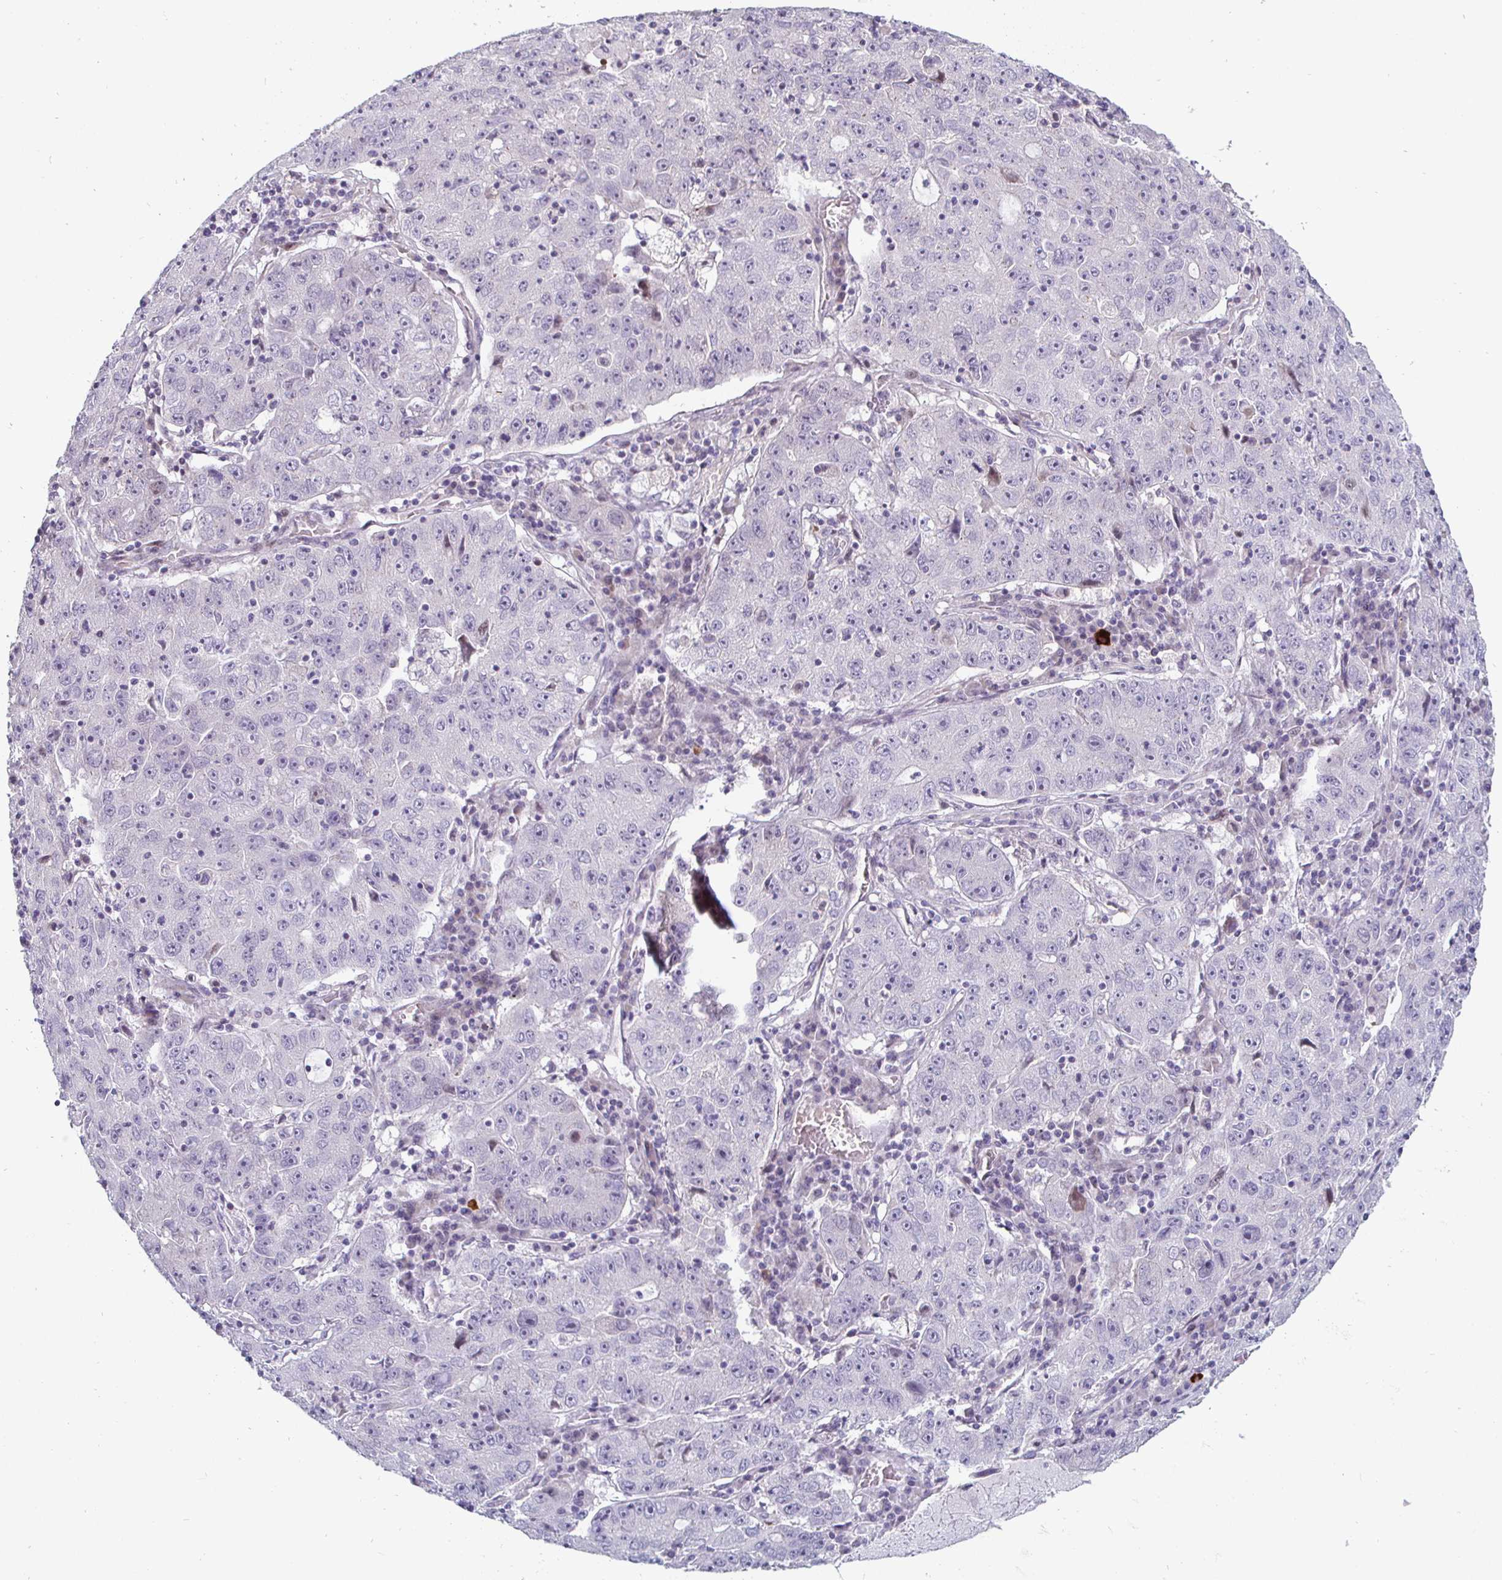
{"staining": {"intensity": "negative", "quantity": "none", "location": "none"}, "tissue": "lung cancer", "cell_type": "Tumor cells", "image_type": "cancer", "snomed": [{"axis": "morphology", "description": "Normal morphology"}, {"axis": "morphology", "description": "Adenocarcinoma, NOS"}, {"axis": "topography", "description": "Lymph node"}, {"axis": "topography", "description": "Lung"}], "caption": "The image demonstrates no significant positivity in tumor cells of lung adenocarcinoma.", "gene": "DMRTB1", "patient": {"sex": "female", "age": 57}}